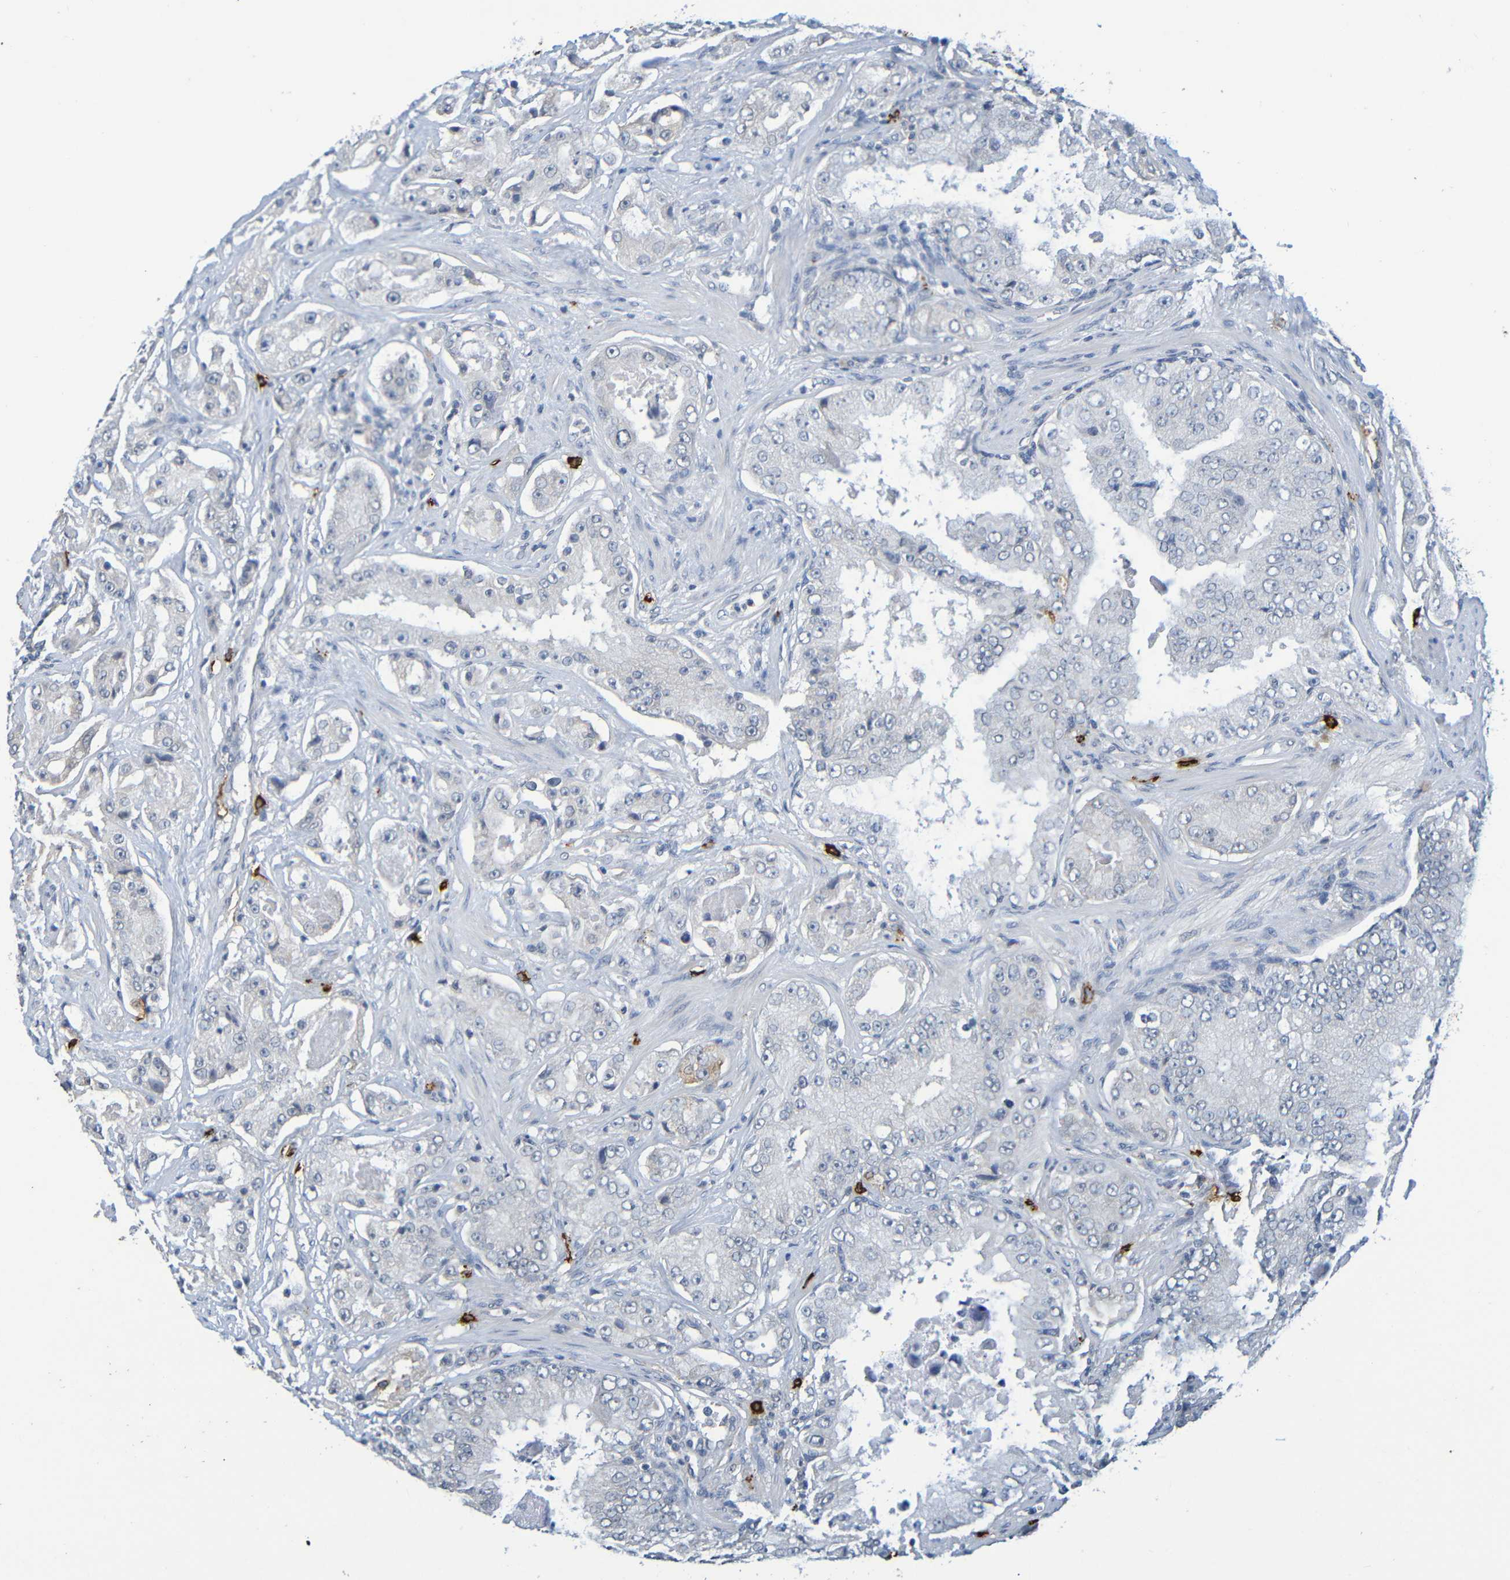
{"staining": {"intensity": "negative", "quantity": "none", "location": "none"}, "tissue": "prostate cancer", "cell_type": "Tumor cells", "image_type": "cancer", "snomed": [{"axis": "morphology", "description": "Adenocarcinoma, High grade"}, {"axis": "topography", "description": "Prostate"}], "caption": "IHC histopathology image of neoplastic tissue: human prostate cancer (adenocarcinoma (high-grade)) stained with DAB (3,3'-diaminobenzidine) demonstrates no significant protein positivity in tumor cells.", "gene": "C3AR1", "patient": {"sex": "male", "age": 73}}